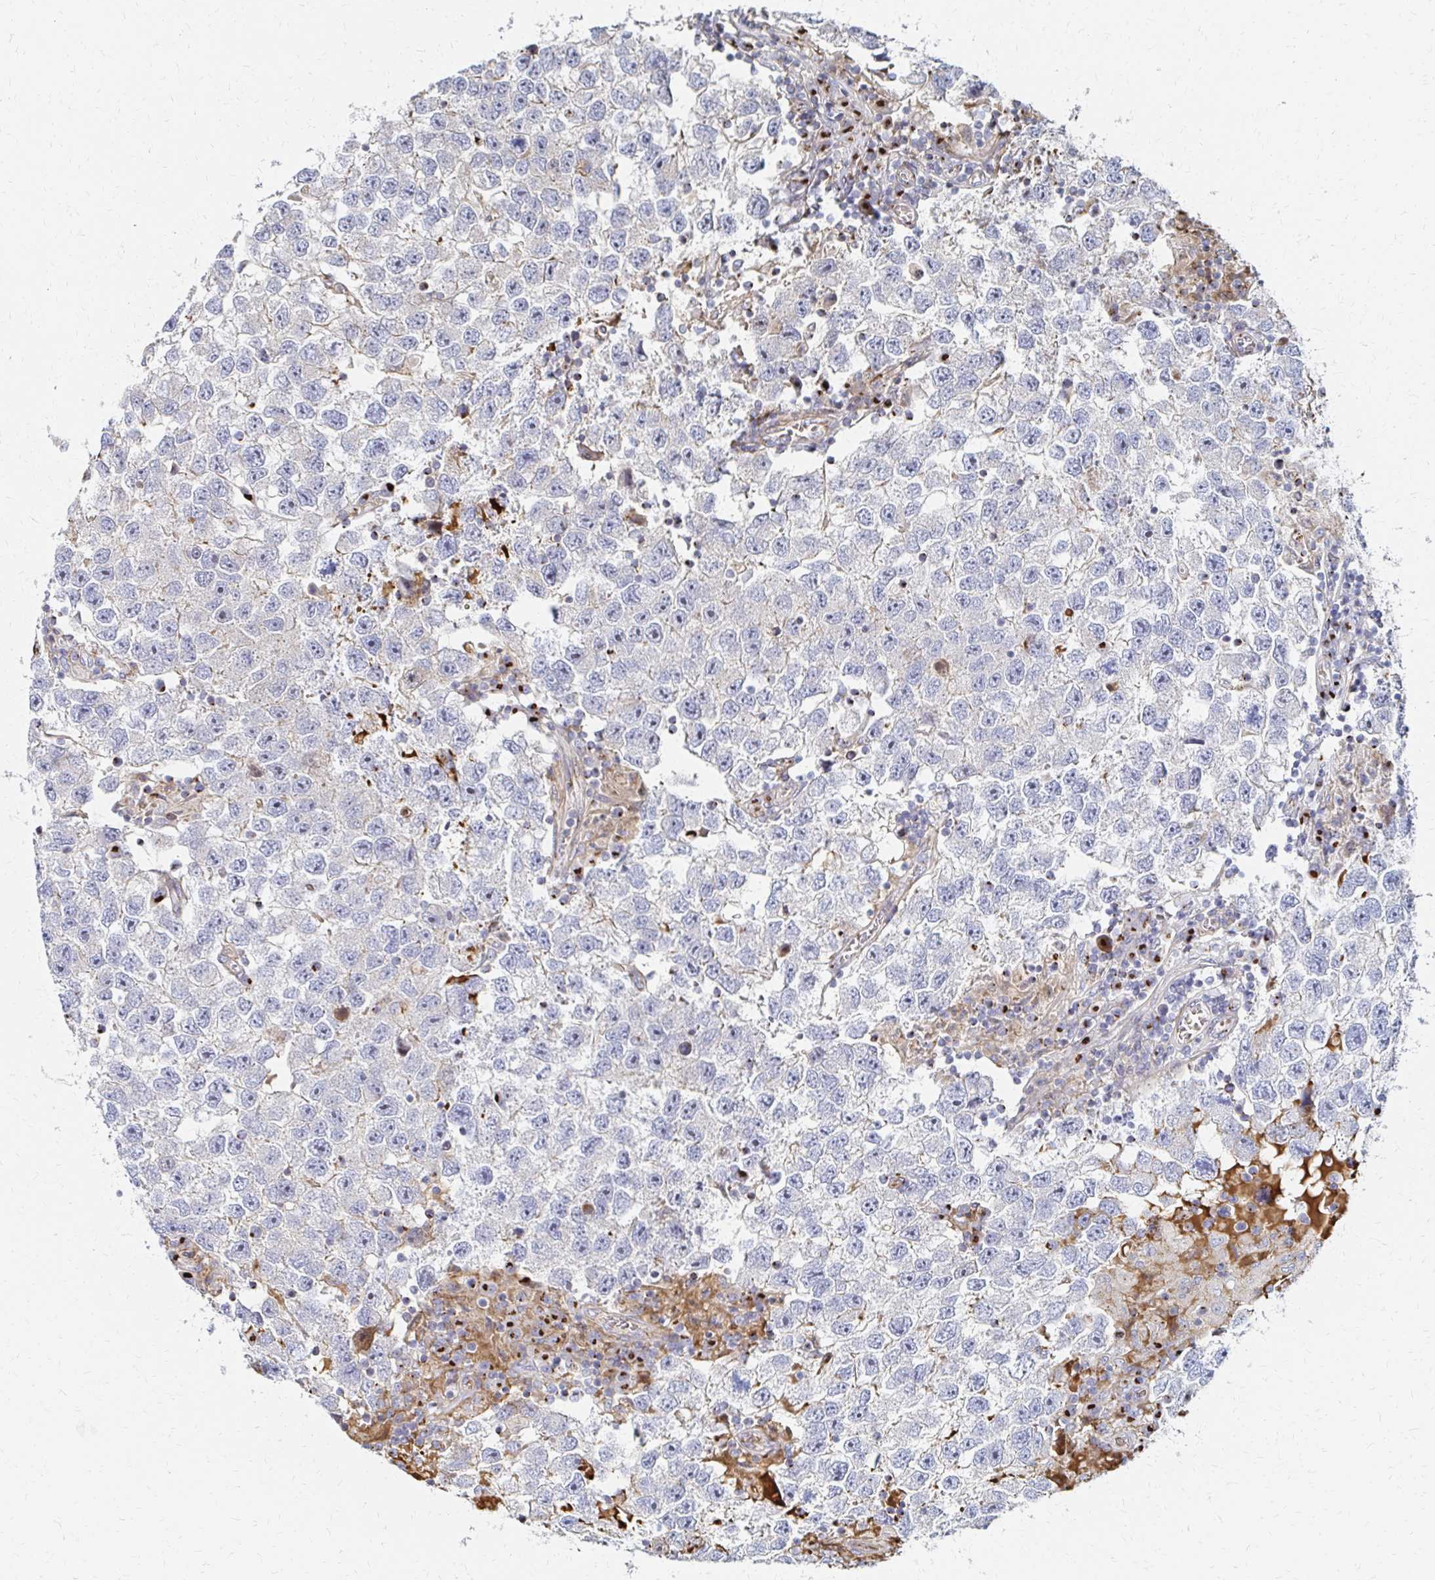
{"staining": {"intensity": "negative", "quantity": "none", "location": "none"}, "tissue": "testis cancer", "cell_type": "Tumor cells", "image_type": "cancer", "snomed": [{"axis": "morphology", "description": "Seminoma, NOS"}, {"axis": "topography", "description": "Testis"}], "caption": "A micrograph of human seminoma (testis) is negative for staining in tumor cells.", "gene": "MAN1A1", "patient": {"sex": "male", "age": 26}}